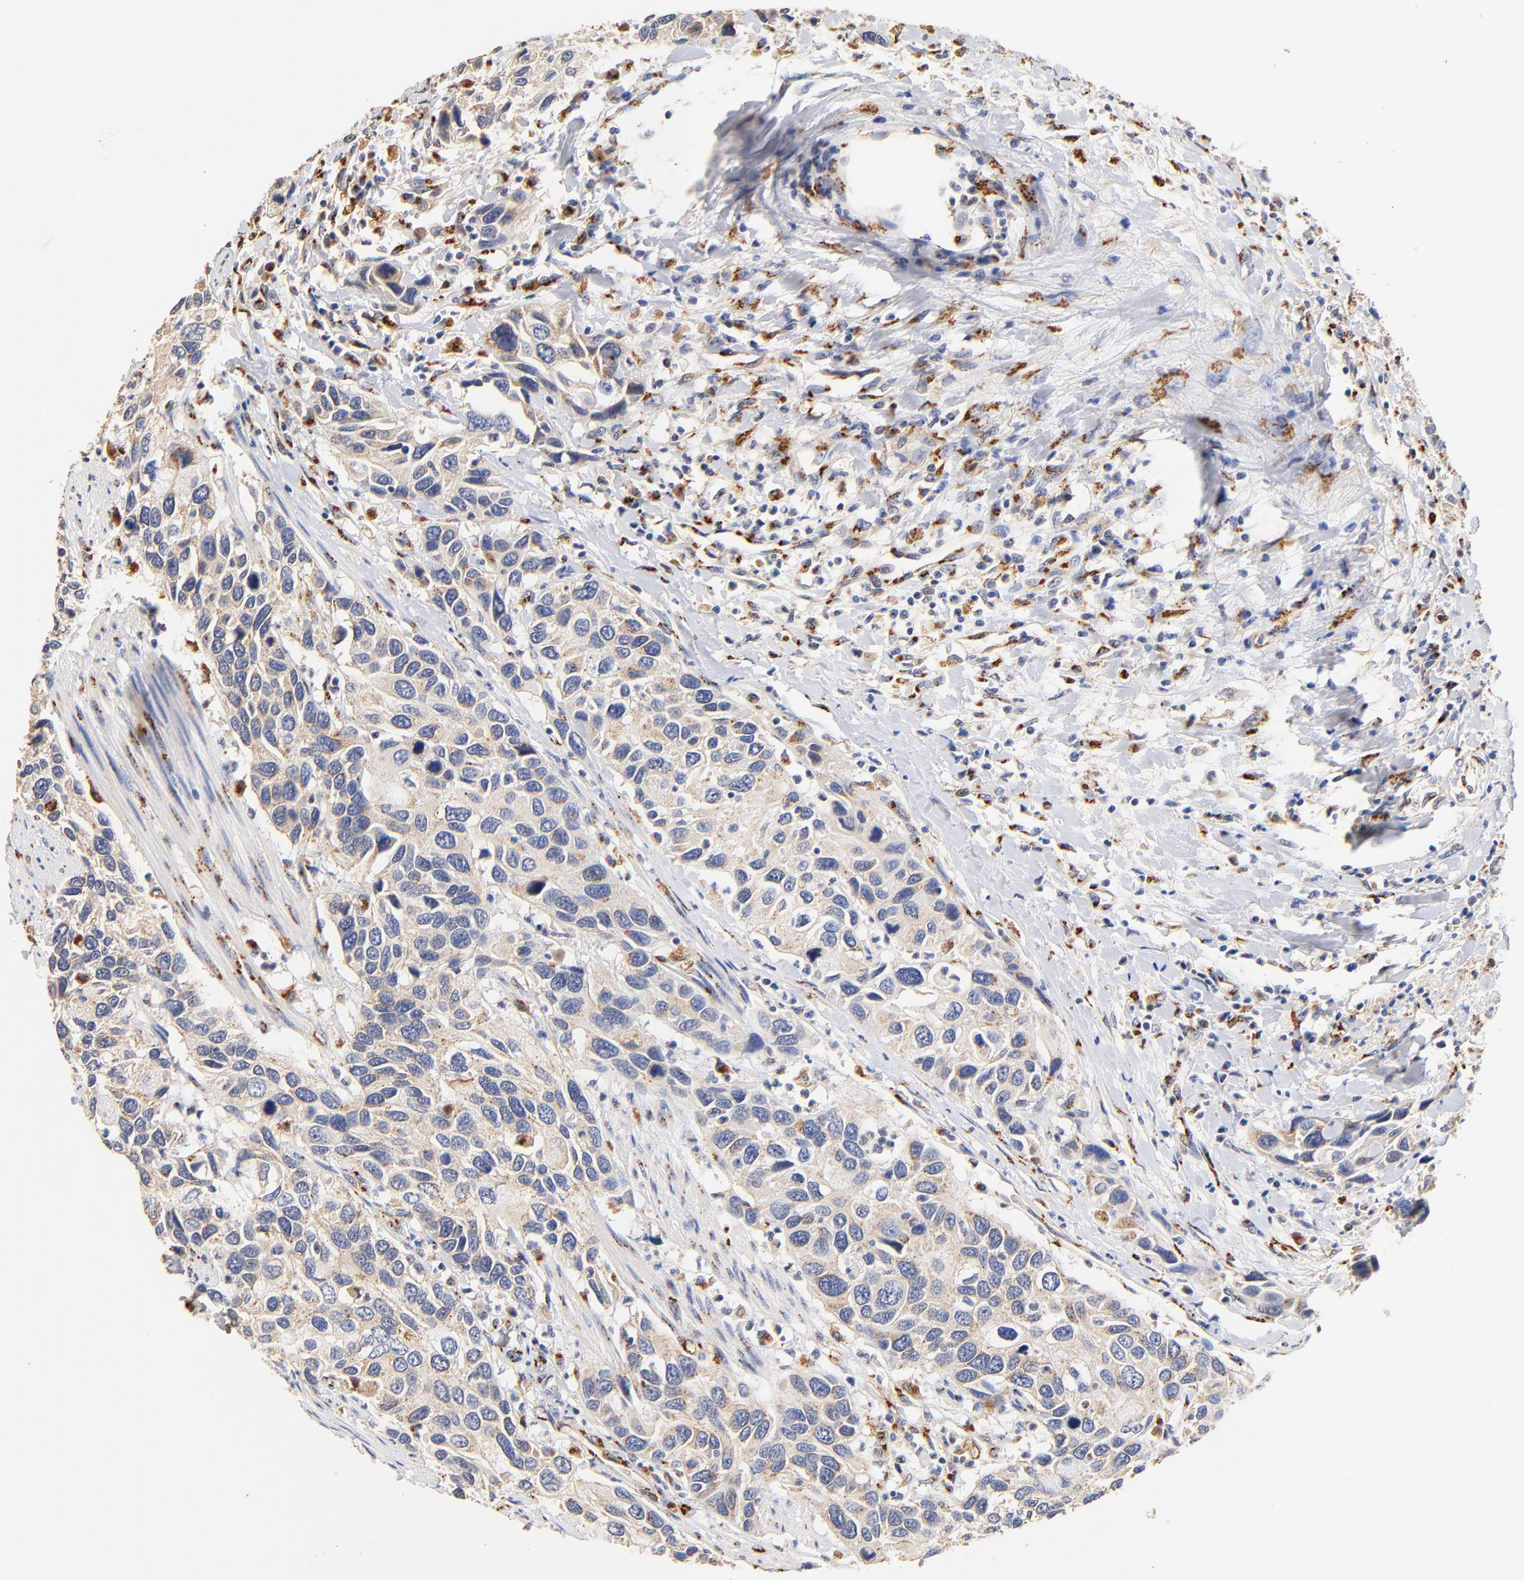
{"staining": {"intensity": "weak", "quantity": "25%-75%", "location": "cytoplasmic/membranous"}, "tissue": "urothelial cancer", "cell_type": "Tumor cells", "image_type": "cancer", "snomed": [{"axis": "morphology", "description": "Urothelial carcinoma, High grade"}, {"axis": "topography", "description": "Urinary bladder"}], "caption": "About 25%-75% of tumor cells in human high-grade urothelial carcinoma reveal weak cytoplasmic/membranous protein expression as visualized by brown immunohistochemical staining.", "gene": "FMNL3", "patient": {"sex": "male", "age": 66}}